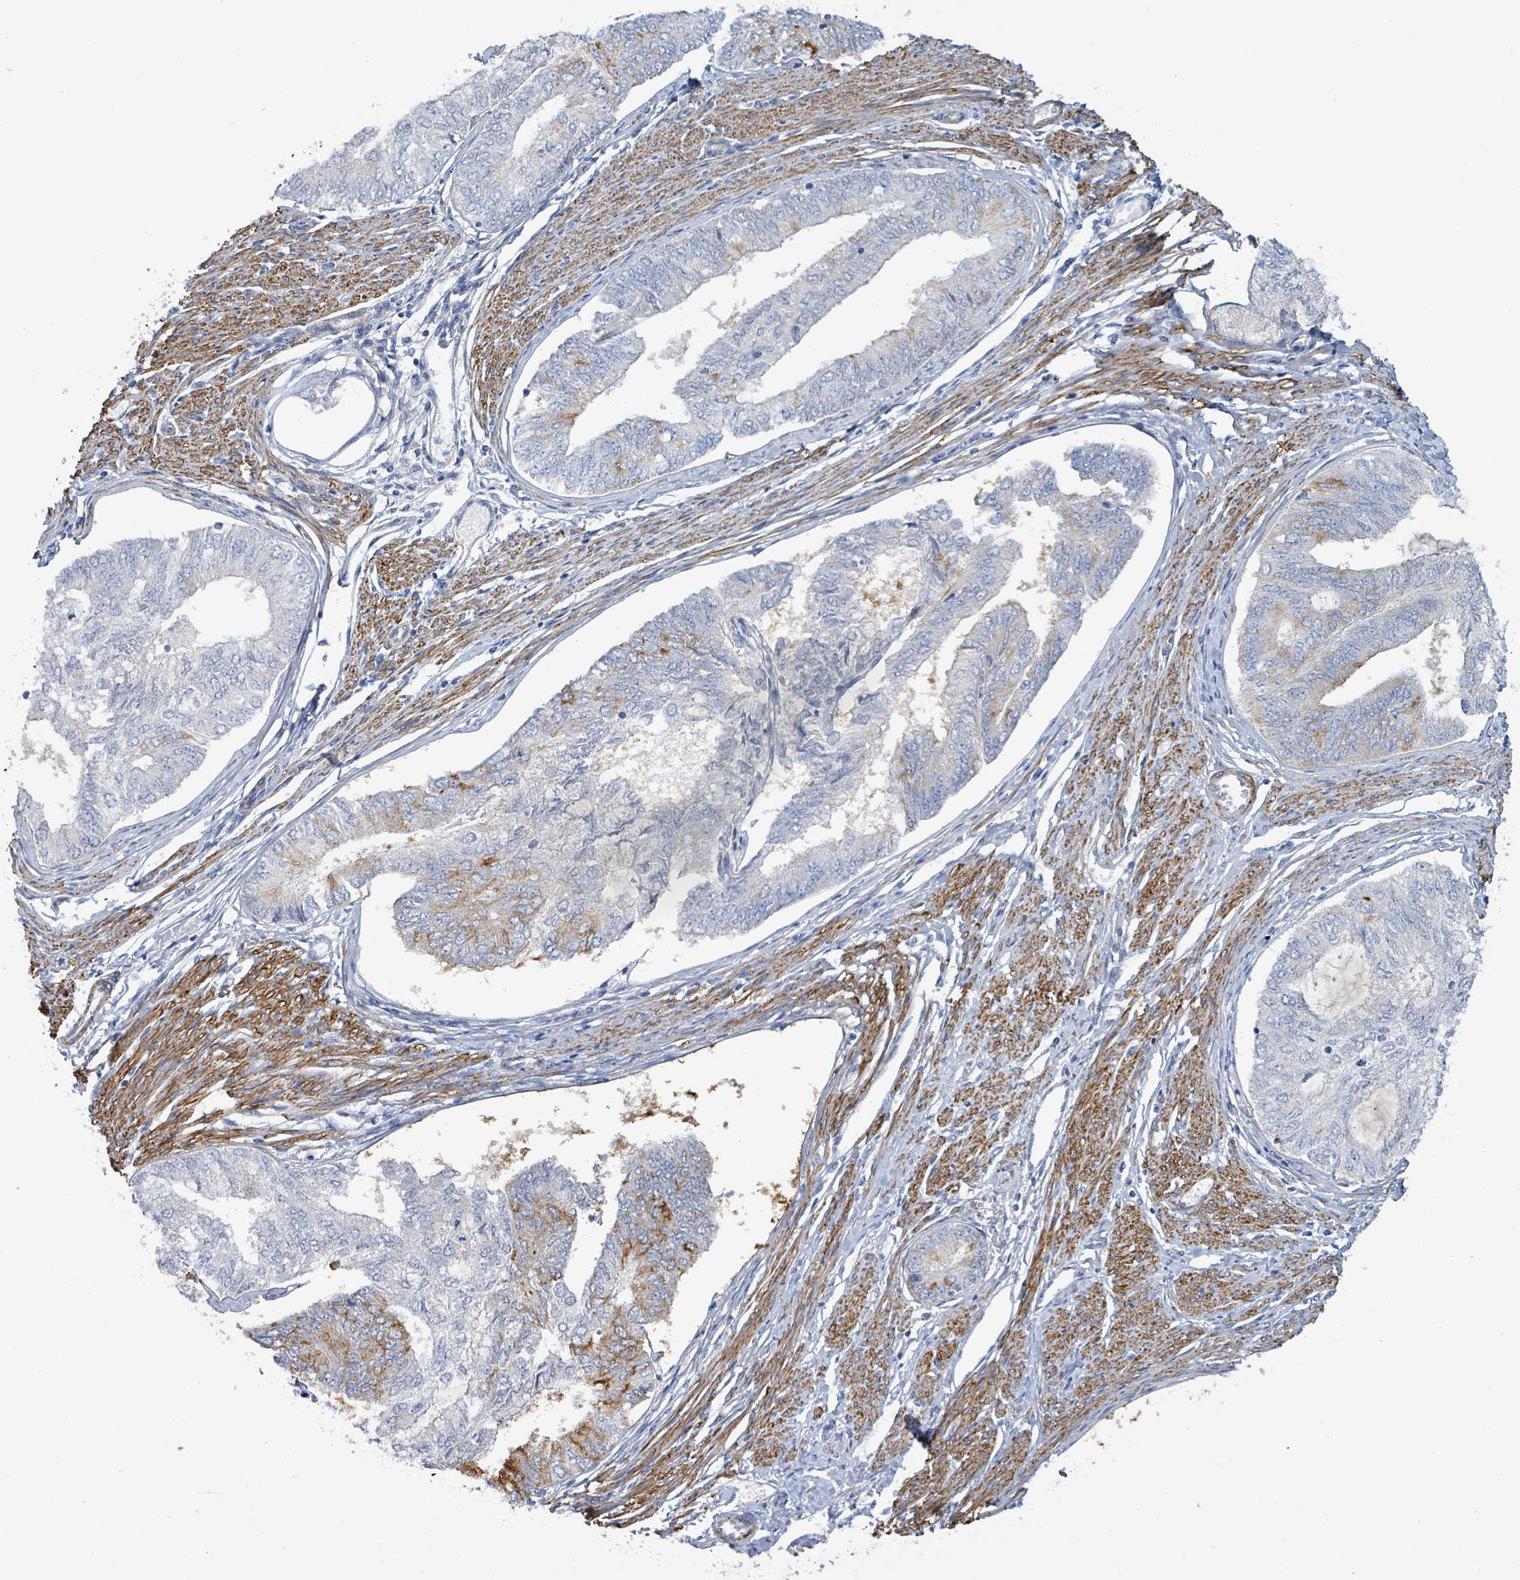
{"staining": {"intensity": "moderate", "quantity": "<25%", "location": "cytoplasmic/membranous"}, "tissue": "endometrial cancer", "cell_type": "Tumor cells", "image_type": "cancer", "snomed": [{"axis": "morphology", "description": "Adenocarcinoma, NOS"}, {"axis": "topography", "description": "Endometrium"}], "caption": "Immunohistochemical staining of endometrial cancer (adenocarcinoma) reveals moderate cytoplasmic/membranous protein staining in about <25% of tumor cells. The protein of interest is shown in brown color, while the nuclei are stained blue.", "gene": "DMRTC1B", "patient": {"sex": "female", "age": 68}}